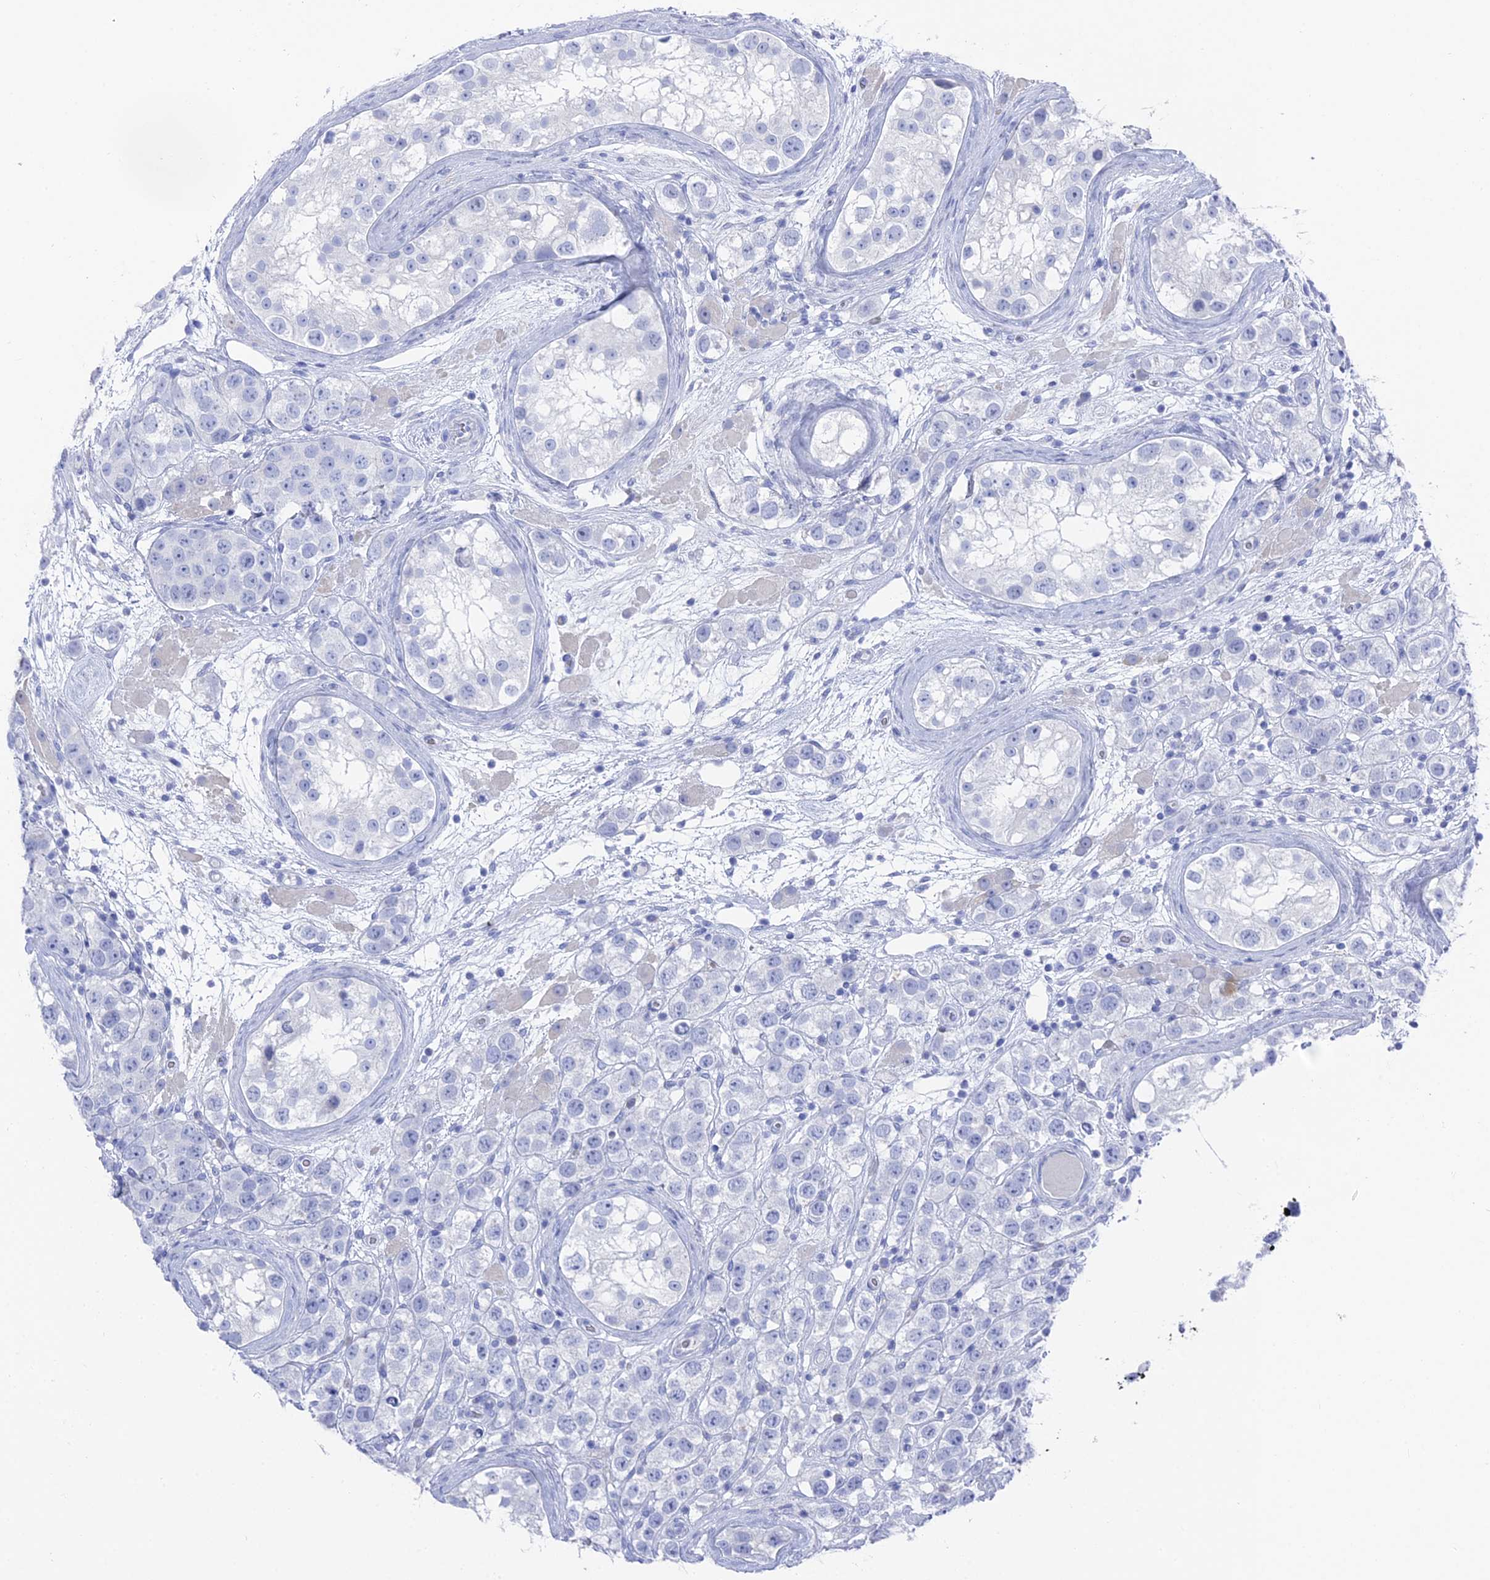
{"staining": {"intensity": "negative", "quantity": "none", "location": "none"}, "tissue": "testis cancer", "cell_type": "Tumor cells", "image_type": "cancer", "snomed": [{"axis": "morphology", "description": "Seminoma, NOS"}, {"axis": "topography", "description": "Testis"}], "caption": "Immunohistochemical staining of human testis cancer exhibits no significant positivity in tumor cells.", "gene": "ENPP3", "patient": {"sex": "male", "age": 28}}